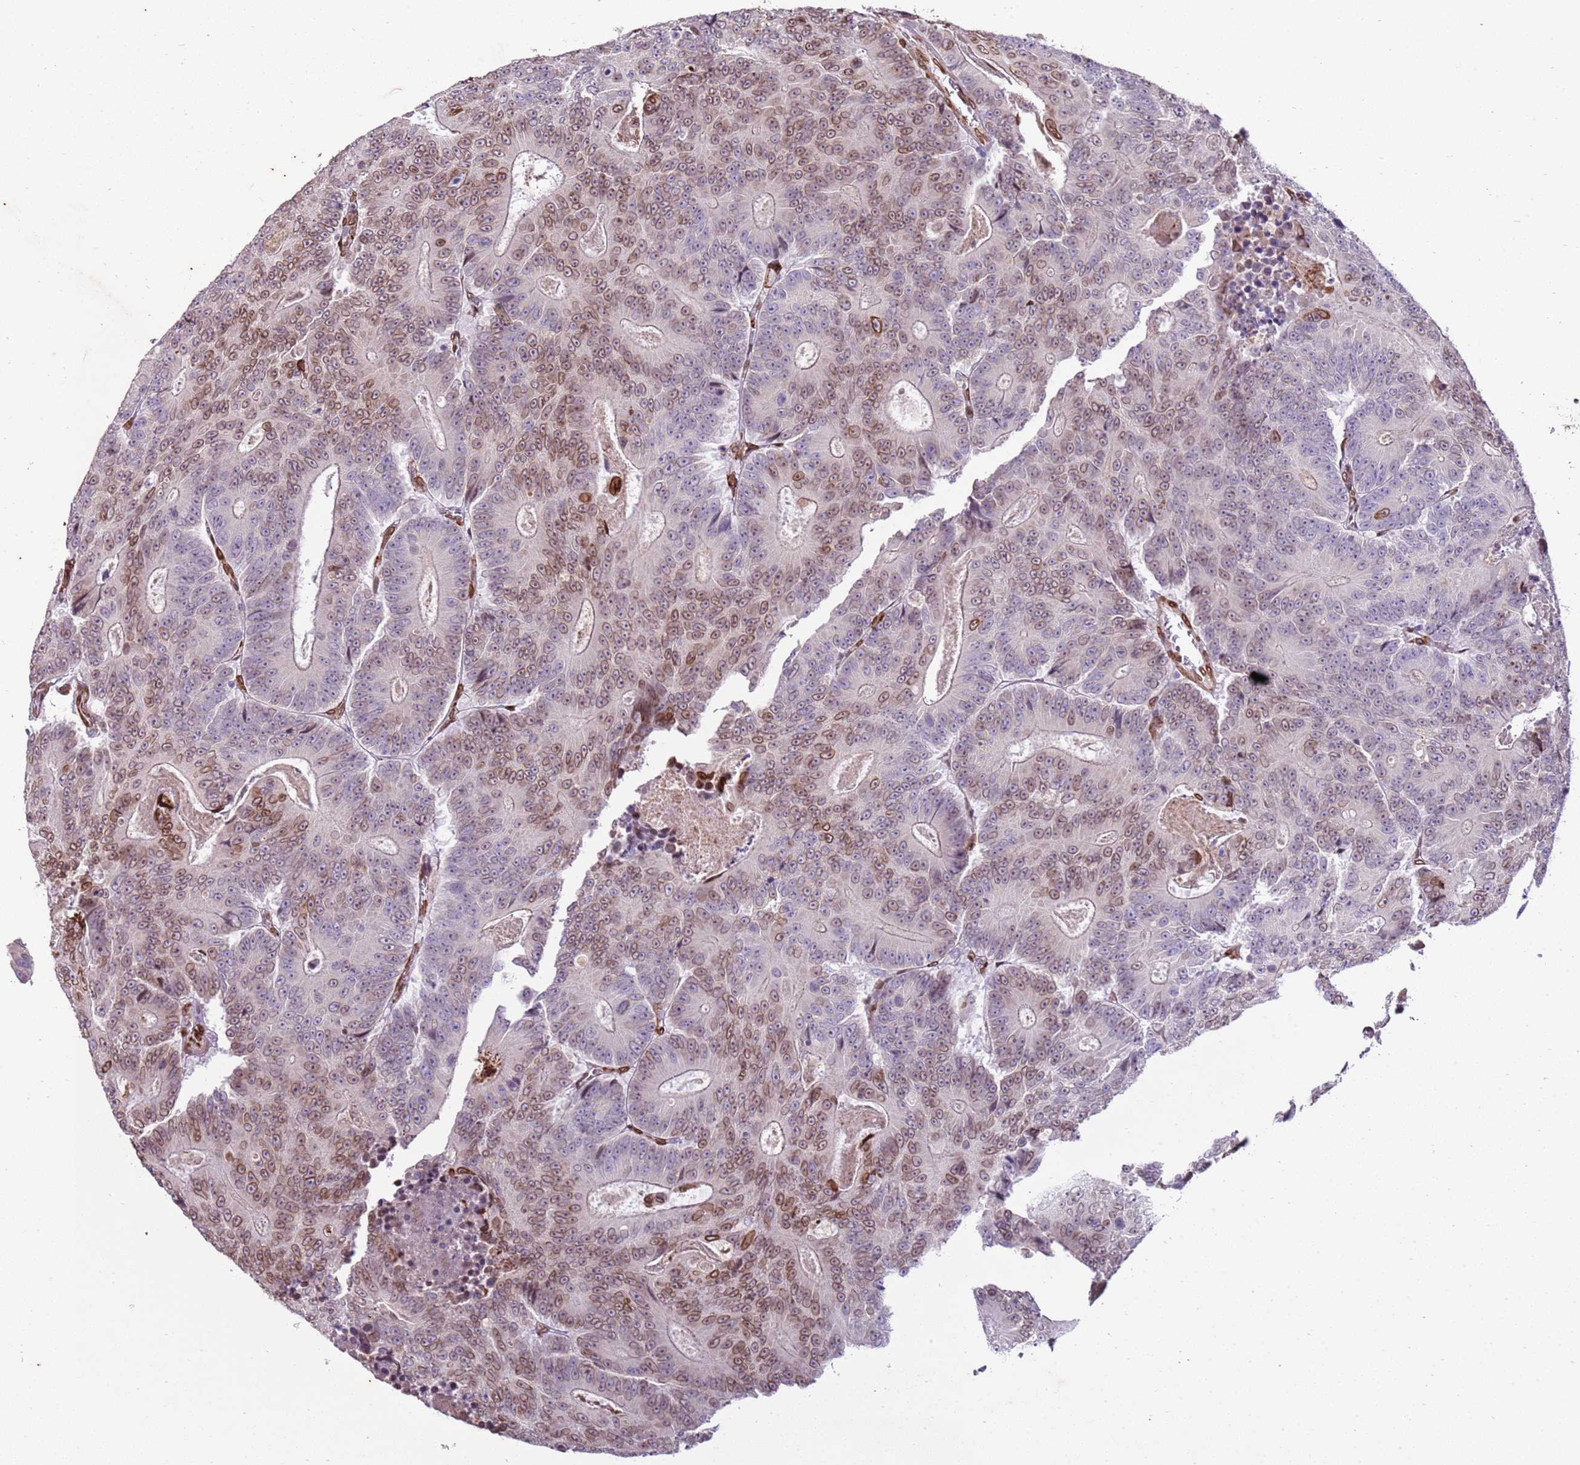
{"staining": {"intensity": "moderate", "quantity": "25%-75%", "location": "cytoplasmic/membranous,nuclear"}, "tissue": "colorectal cancer", "cell_type": "Tumor cells", "image_type": "cancer", "snomed": [{"axis": "morphology", "description": "Adenocarcinoma, NOS"}, {"axis": "topography", "description": "Colon"}], "caption": "A histopathology image of human colorectal adenocarcinoma stained for a protein displays moderate cytoplasmic/membranous and nuclear brown staining in tumor cells. The staining is performed using DAB brown chromogen to label protein expression. The nuclei are counter-stained blue using hematoxylin.", "gene": "TMEM47", "patient": {"sex": "male", "age": 83}}